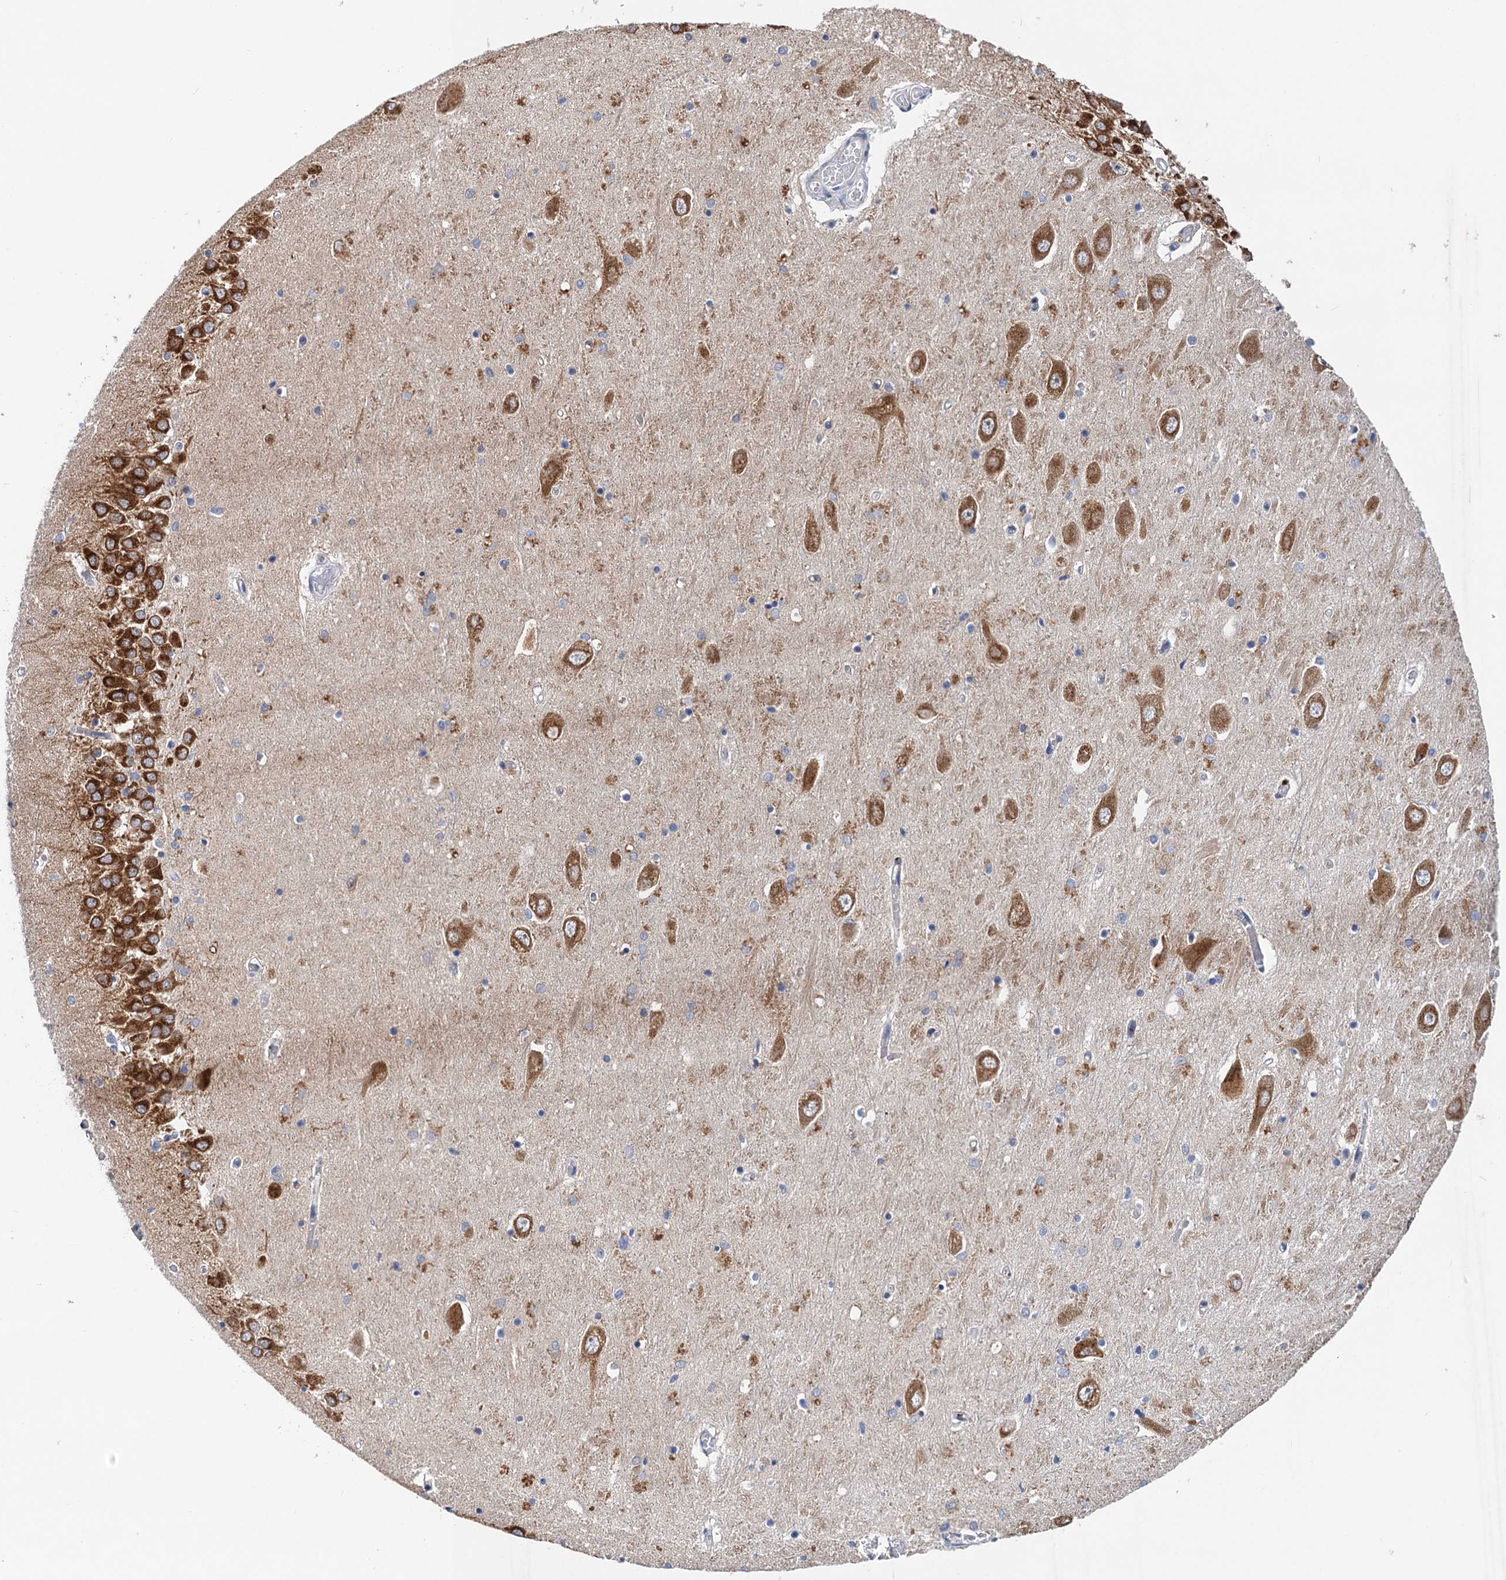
{"staining": {"intensity": "negative", "quantity": "none", "location": "none"}, "tissue": "hippocampus", "cell_type": "Glial cells", "image_type": "normal", "snomed": [{"axis": "morphology", "description": "Normal tissue, NOS"}, {"axis": "topography", "description": "Hippocampus"}], "caption": "Immunohistochemistry histopathology image of benign human hippocampus stained for a protein (brown), which reveals no positivity in glial cells. (DAB (3,3'-diaminobenzidine) immunohistochemistry (IHC) visualized using brightfield microscopy, high magnification).", "gene": "NBEA", "patient": {"sex": "male", "age": 70}}